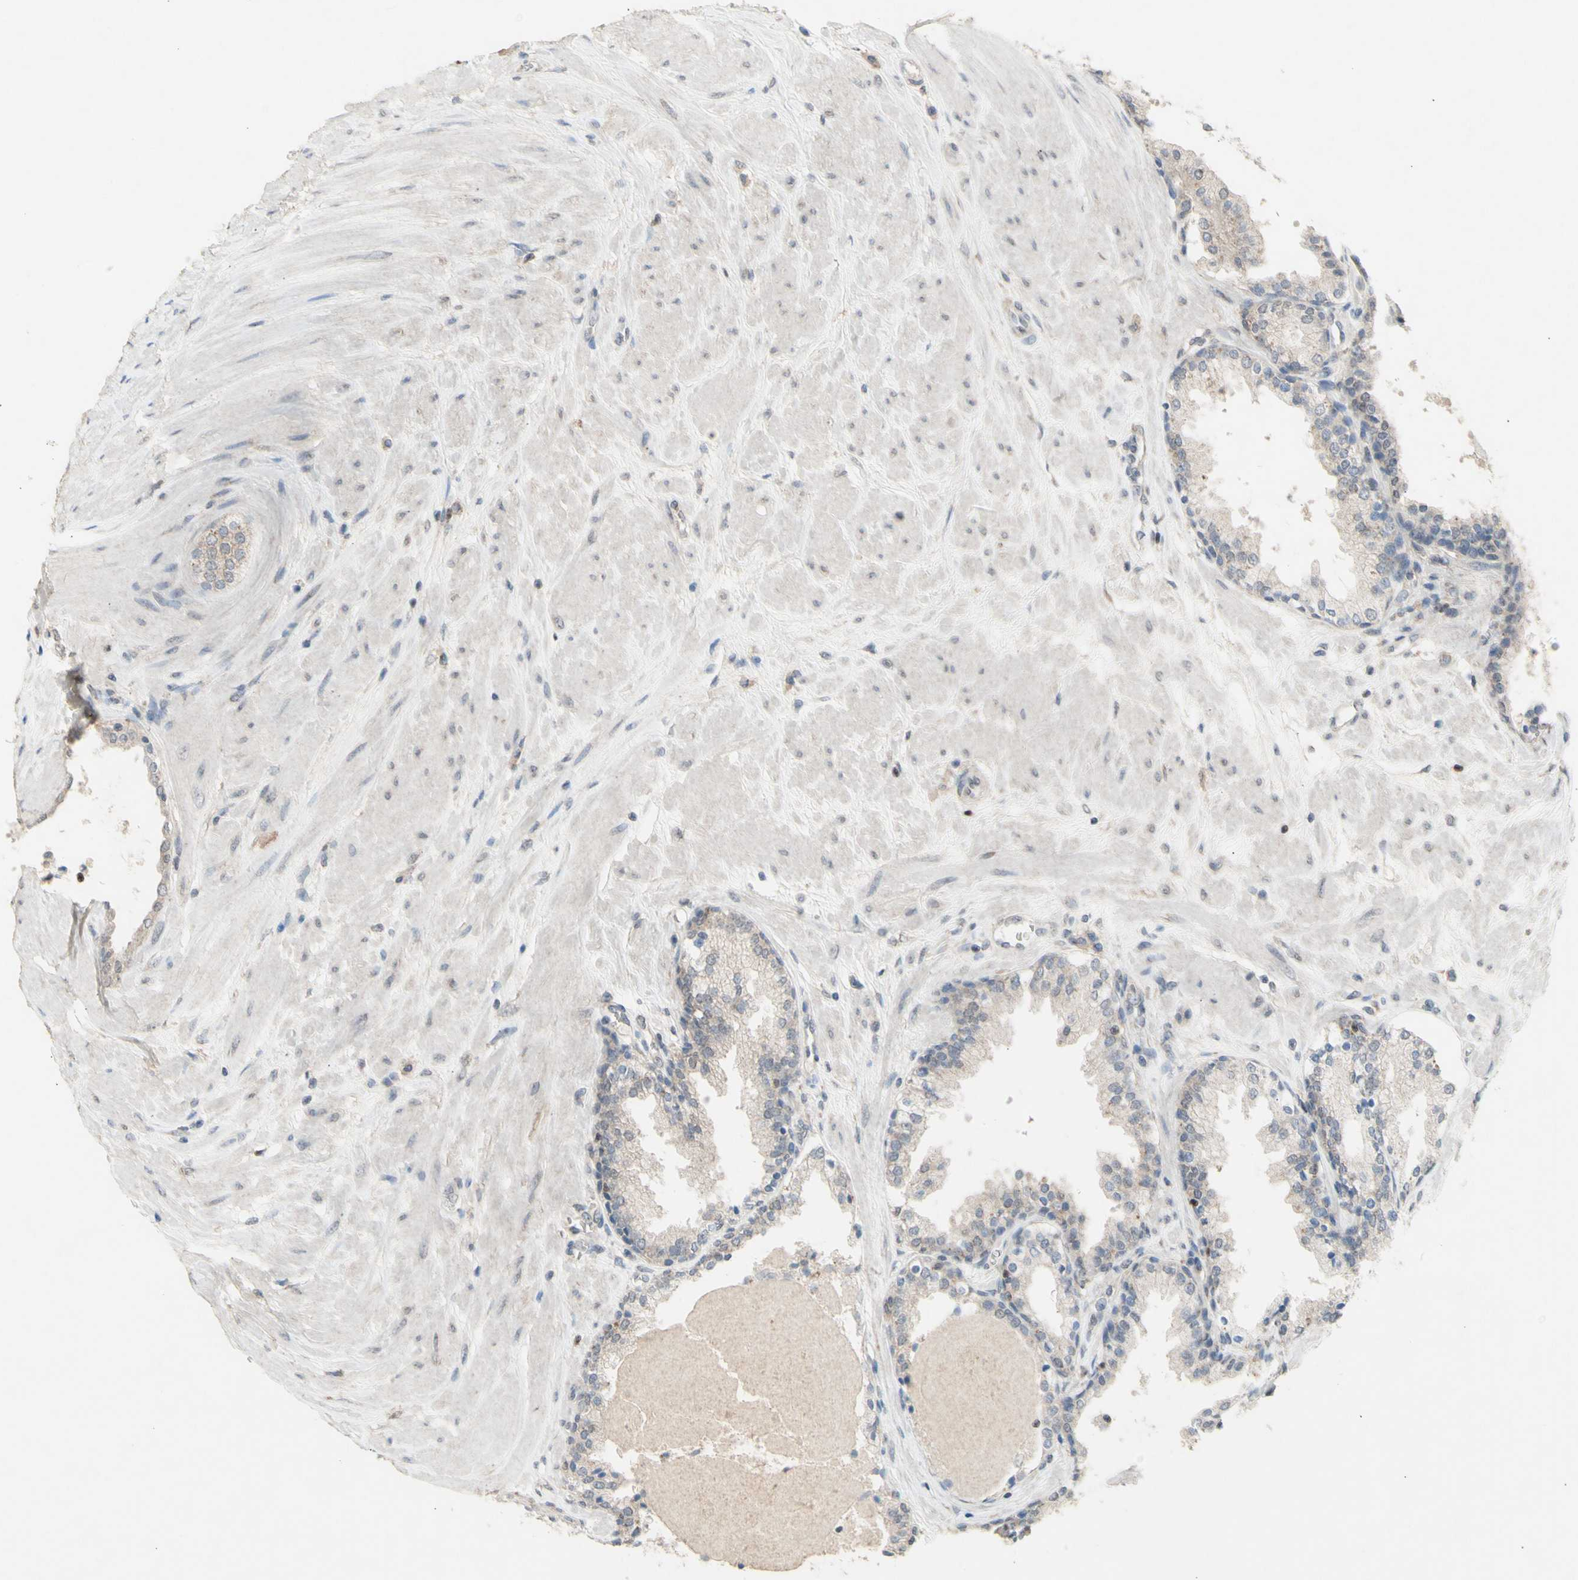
{"staining": {"intensity": "weak", "quantity": ">75%", "location": "cytoplasmic/membranous"}, "tissue": "prostate", "cell_type": "Glandular cells", "image_type": "normal", "snomed": [{"axis": "morphology", "description": "Normal tissue, NOS"}, {"axis": "topography", "description": "Prostate"}], "caption": "Immunohistochemical staining of benign prostate demonstrates >75% levels of weak cytoplasmic/membranous protein positivity in approximately >75% of glandular cells. Immunohistochemistry stains the protein in brown and the nuclei are stained blue.", "gene": "NLRP1", "patient": {"sex": "male", "age": 51}}